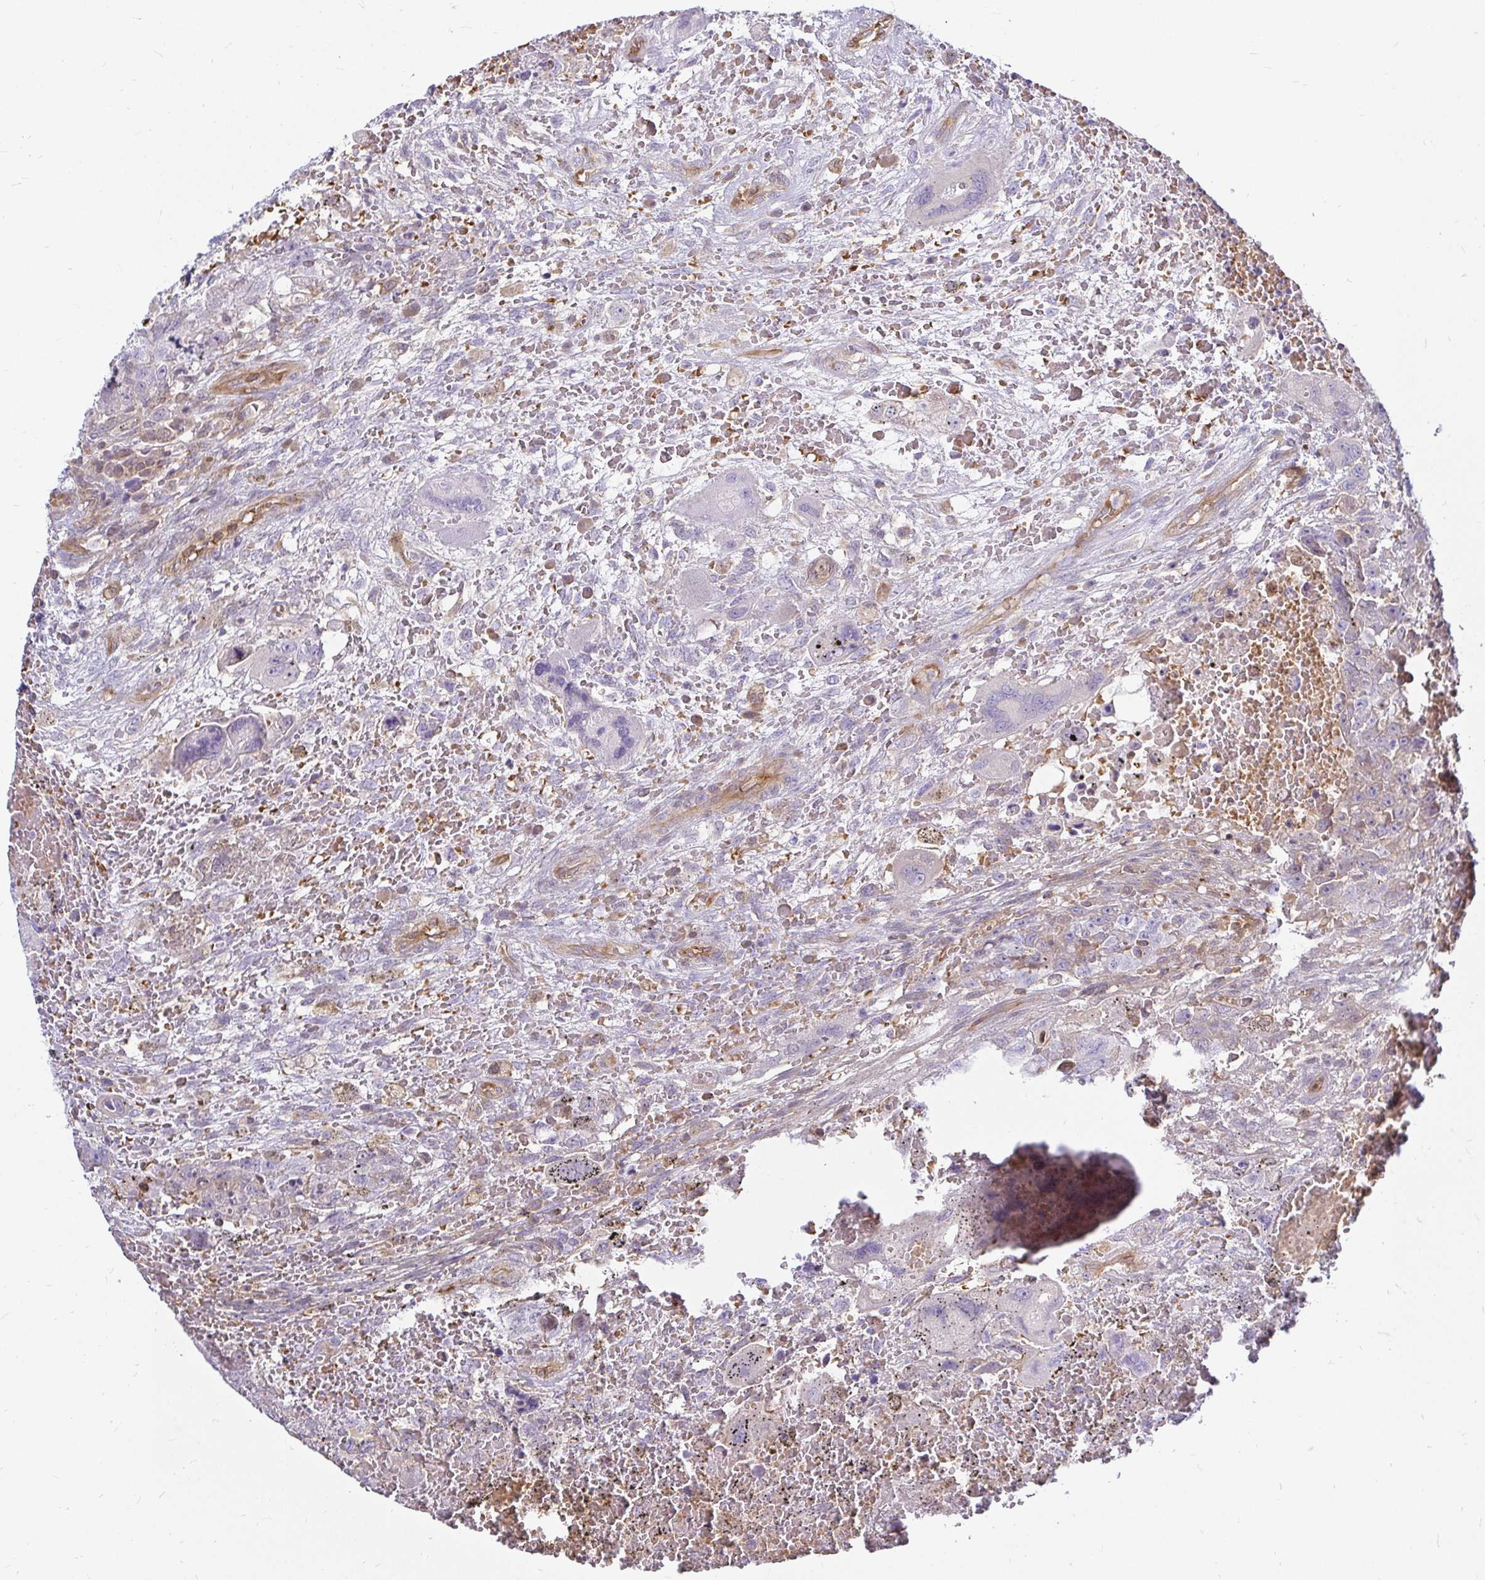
{"staining": {"intensity": "negative", "quantity": "none", "location": "none"}, "tissue": "testis cancer", "cell_type": "Tumor cells", "image_type": "cancer", "snomed": [{"axis": "morphology", "description": "Carcinoma, Embryonal, NOS"}, {"axis": "topography", "description": "Testis"}], "caption": "Immunohistochemical staining of testis cancer (embryonal carcinoma) shows no significant positivity in tumor cells. The staining was performed using DAB (3,3'-diaminobenzidine) to visualize the protein expression in brown, while the nuclei were stained in blue with hematoxylin (Magnification: 20x).", "gene": "CAST", "patient": {"sex": "male", "age": 26}}